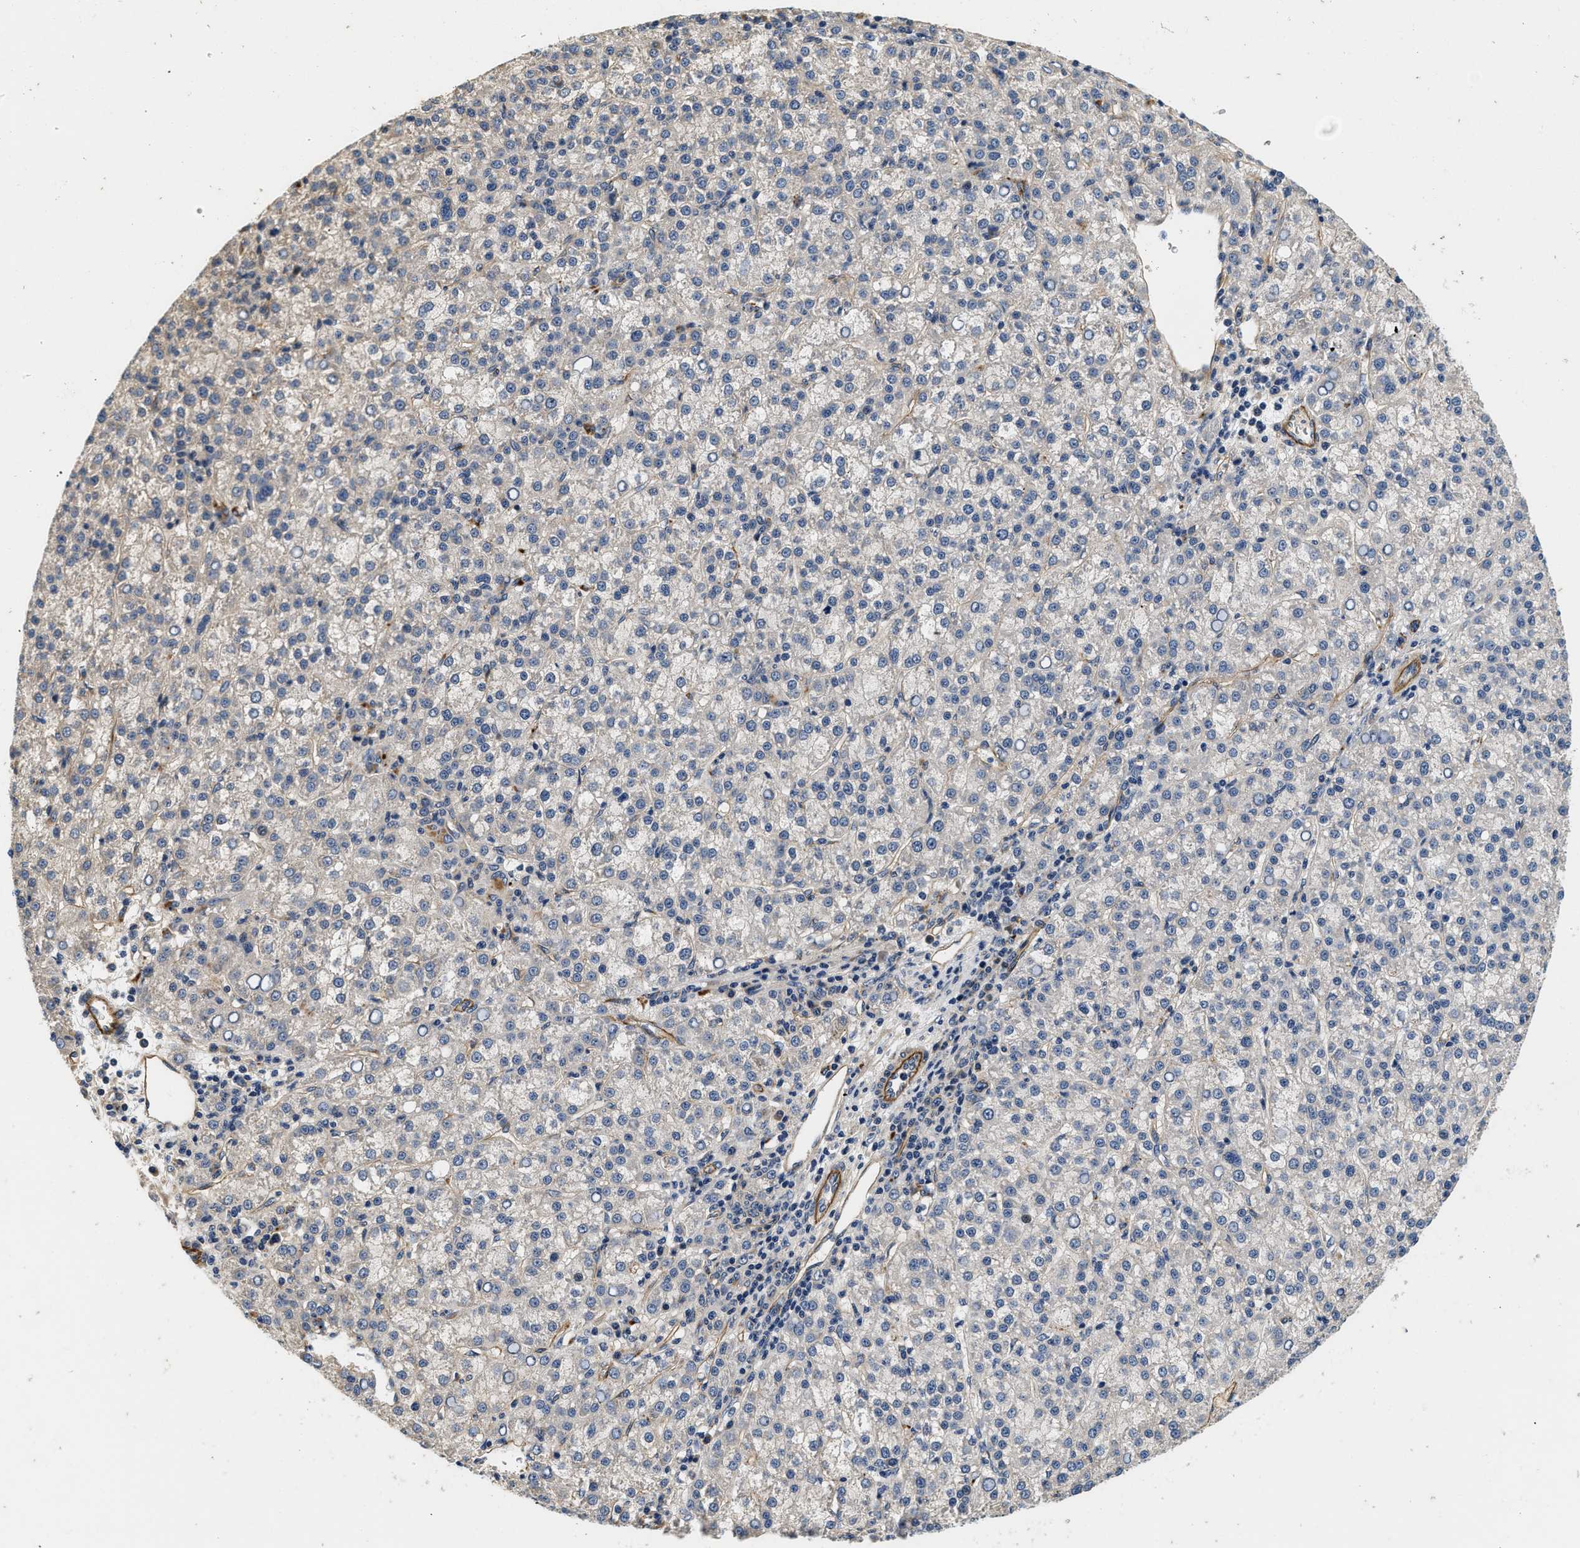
{"staining": {"intensity": "negative", "quantity": "none", "location": "none"}, "tissue": "liver cancer", "cell_type": "Tumor cells", "image_type": "cancer", "snomed": [{"axis": "morphology", "description": "Carcinoma, Hepatocellular, NOS"}, {"axis": "topography", "description": "Liver"}], "caption": "High power microscopy image of an immunohistochemistry image of liver cancer, revealing no significant staining in tumor cells.", "gene": "NME6", "patient": {"sex": "female", "age": 58}}